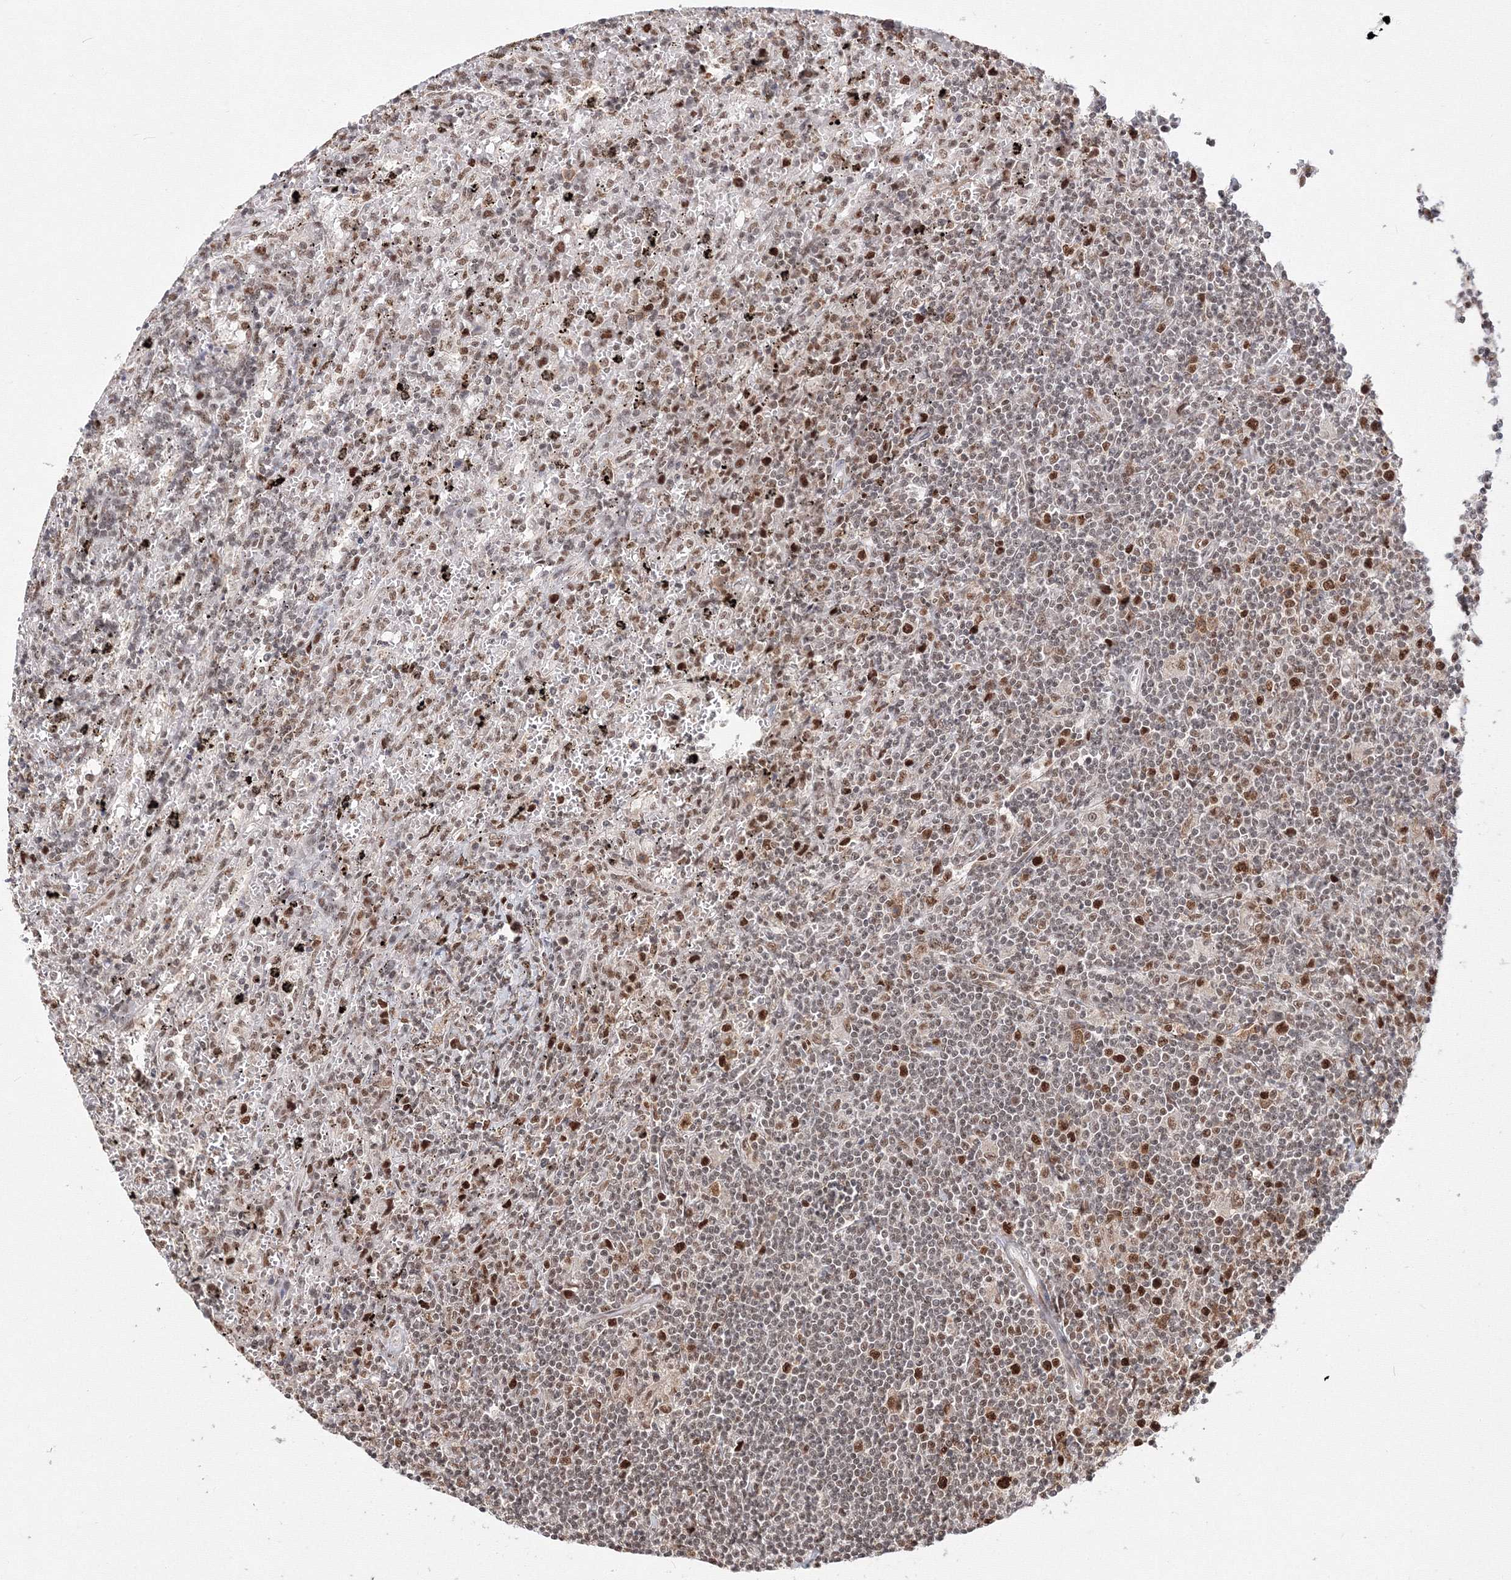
{"staining": {"intensity": "negative", "quantity": "none", "location": "none"}, "tissue": "lymphoma", "cell_type": "Tumor cells", "image_type": "cancer", "snomed": [{"axis": "morphology", "description": "Malignant lymphoma, non-Hodgkin's type, Low grade"}, {"axis": "topography", "description": "Spleen"}], "caption": "Protein analysis of lymphoma exhibits no significant expression in tumor cells.", "gene": "IWS1", "patient": {"sex": "male", "age": 76}}